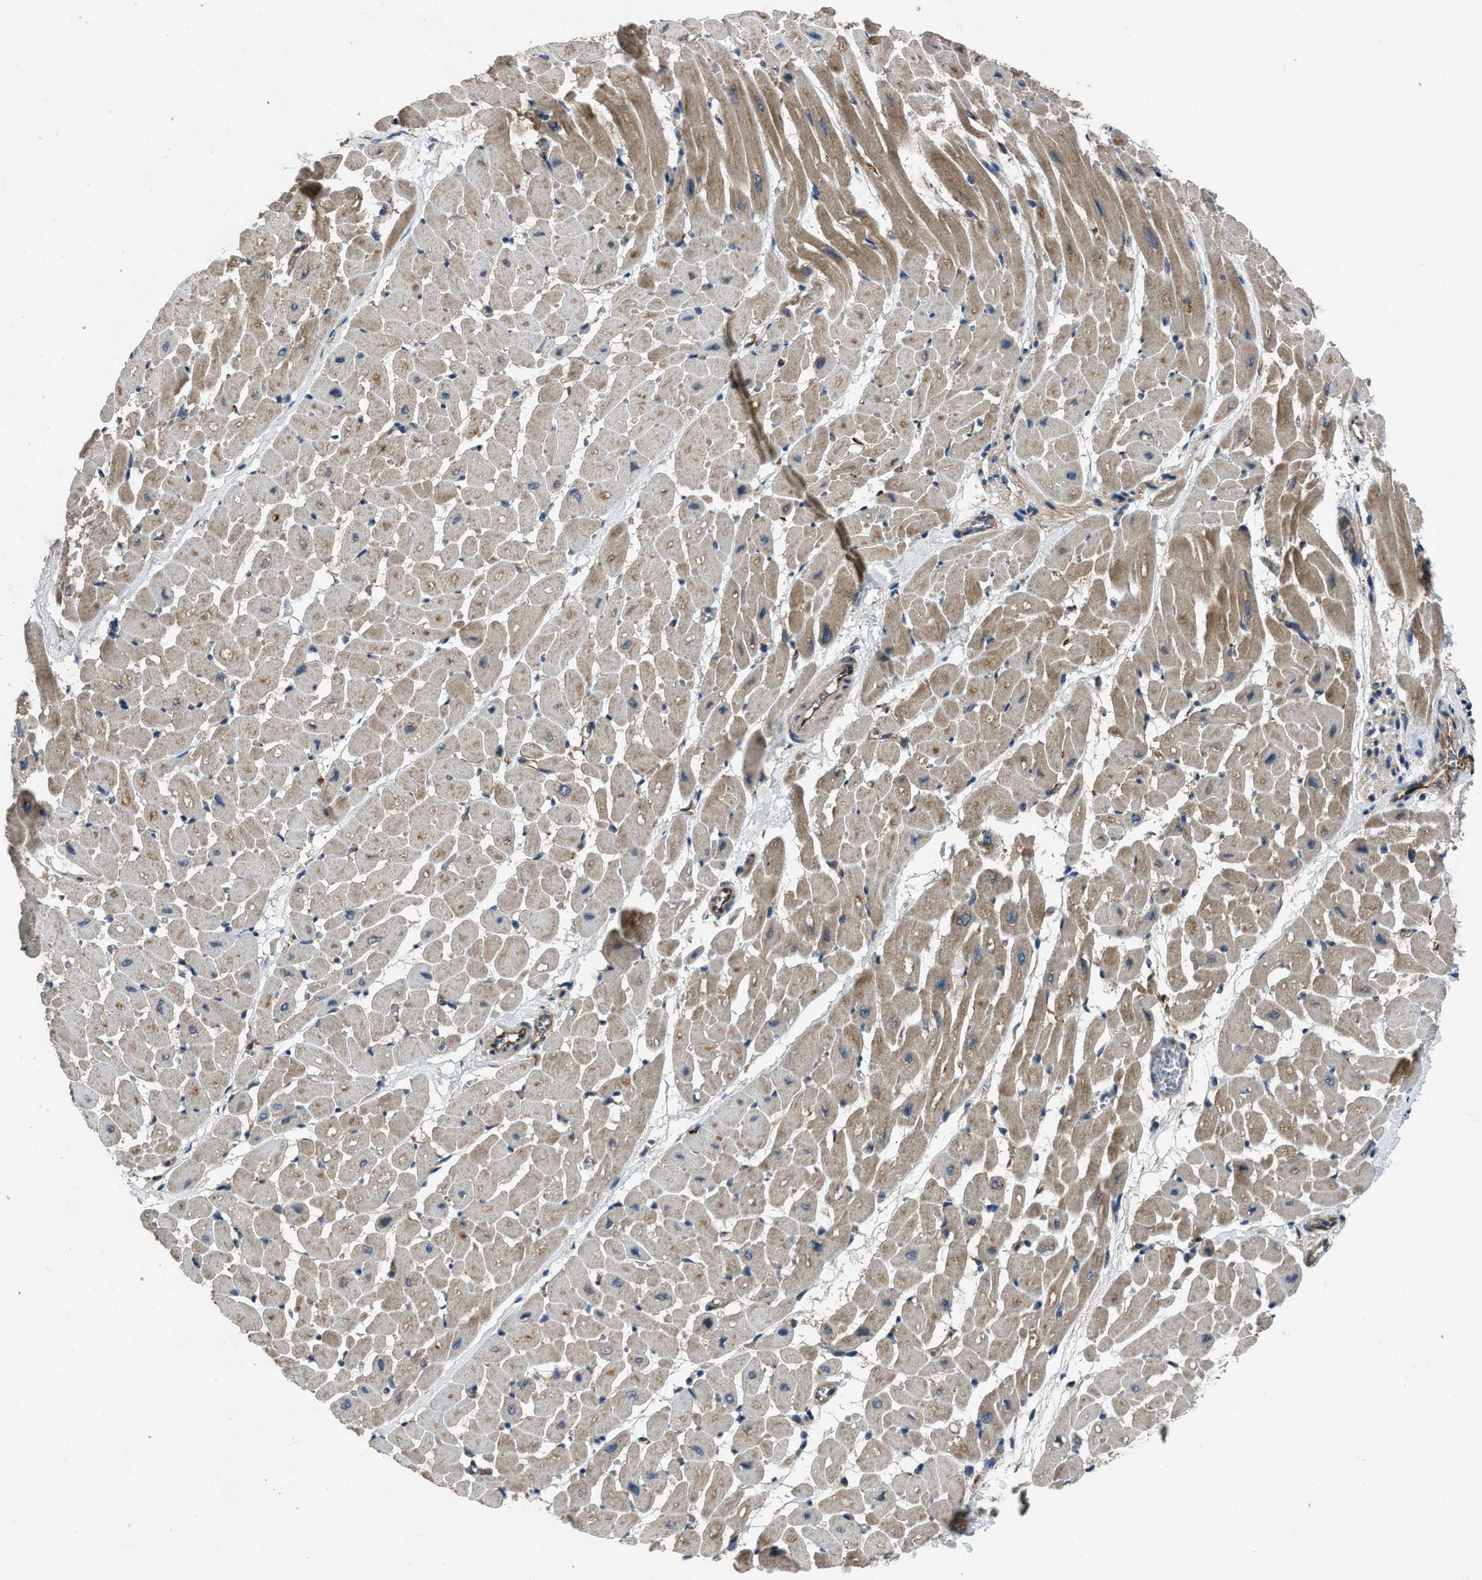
{"staining": {"intensity": "moderate", "quantity": "25%-75%", "location": "cytoplasmic/membranous"}, "tissue": "heart muscle", "cell_type": "Cardiomyocytes", "image_type": "normal", "snomed": [{"axis": "morphology", "description": "Normal tissue, NOS"}, {"axis": "topography", "description": "Heart"}], "caption": "Heart muscle stained for a protein displays moderate cytoplasmic/membranous positivity in cardiomyocytes. (DAB (3,3'-diaminobenzidine) IHC with brightfield microscopy, high magnification).", "gene": "ERC1", "patient": {"sex": "male", "age": 45}}